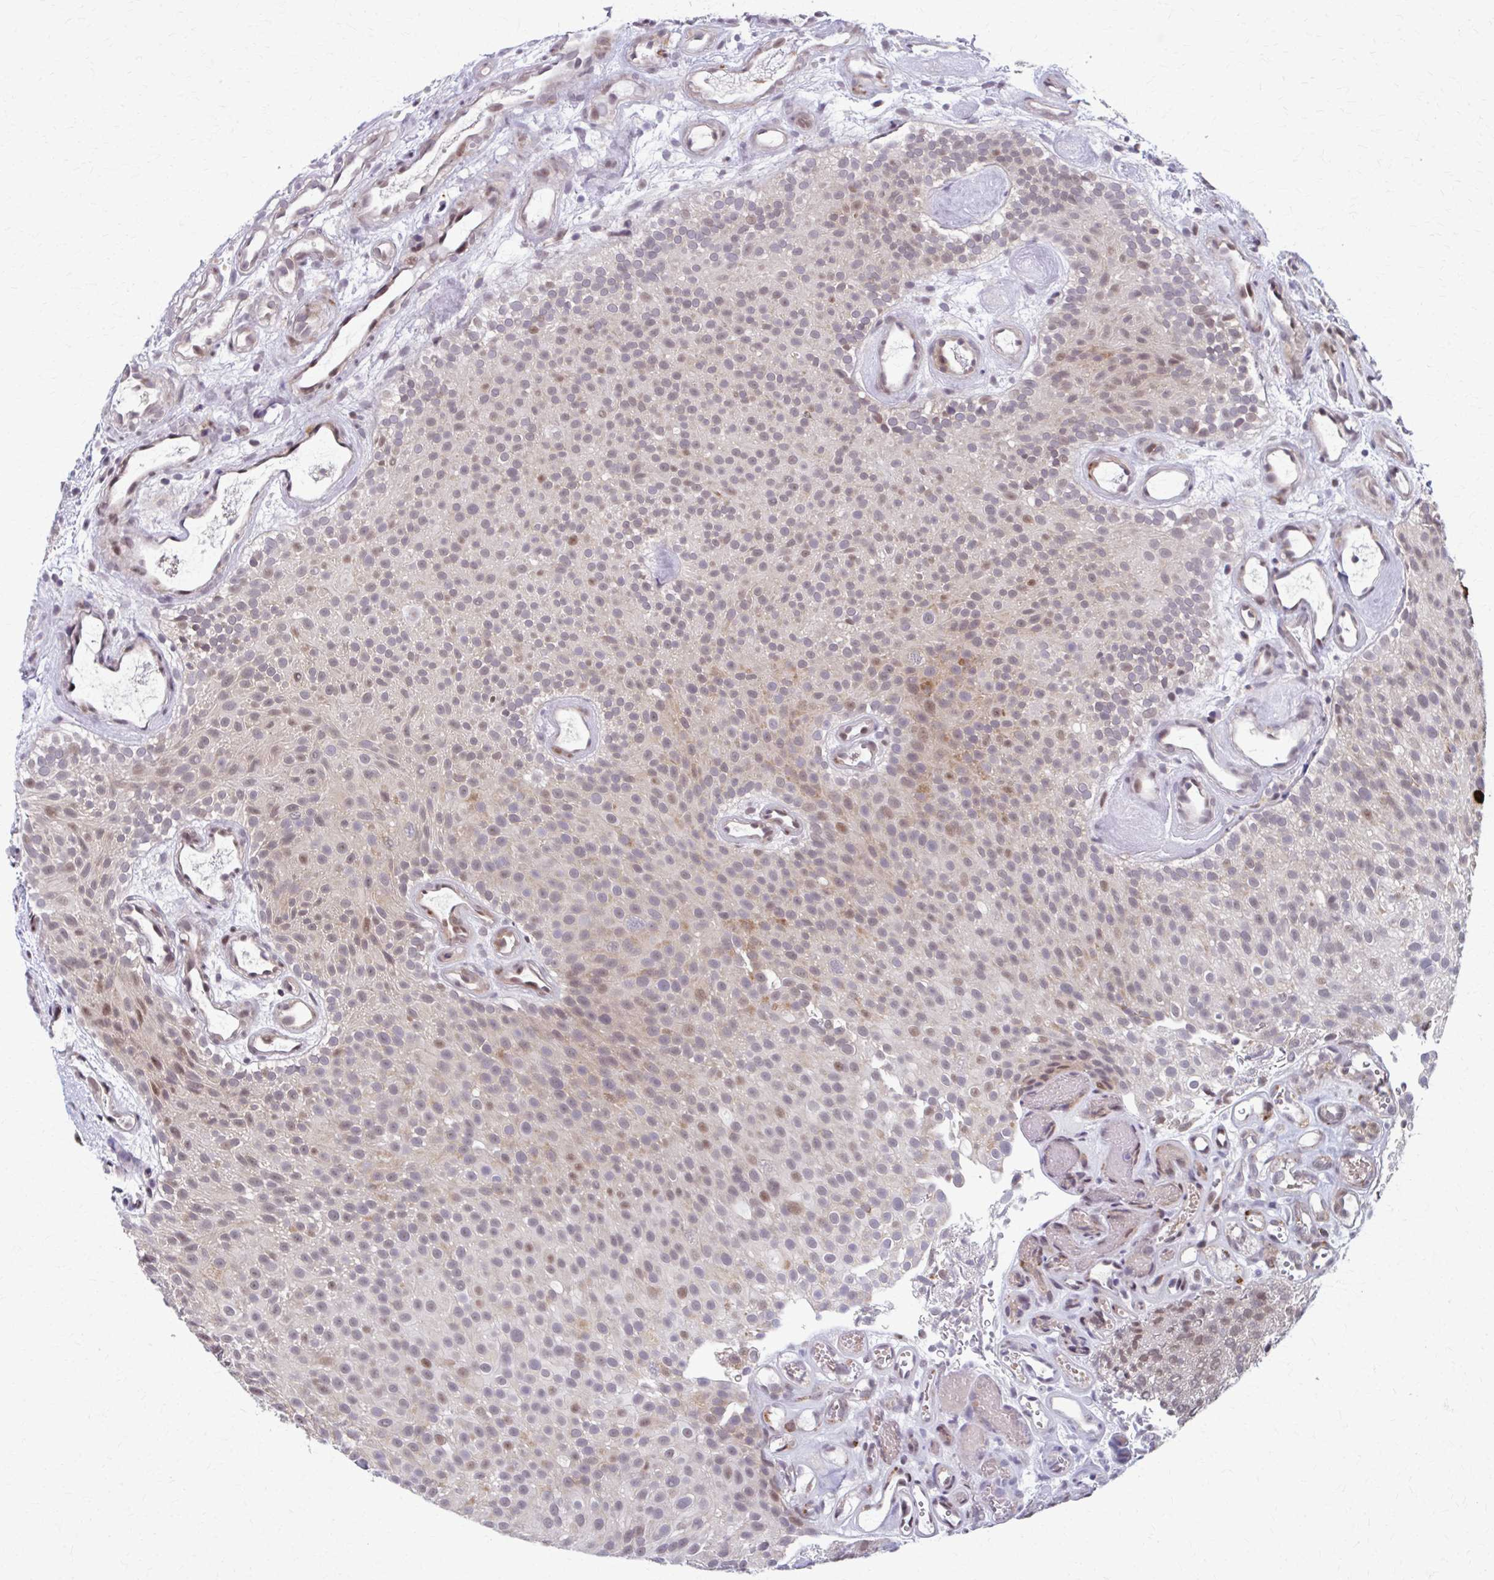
{"staining": {"intensity": "weak", "quantity": "25%-75%", "location": "cytoplasmic/membranous,nuclear"}, "tissue": "urothelial cancer", "cell_type": "Tumor cells", "image_type": "cancer", "snomed": [{"axis": "morphology", "description": "Urothelial carcinoma, Low grade"}, {"axis": "topography", "description": "Urinary bladder"}], "caption": "Protein staining of low-grade urothelial carcinoma tissue displays weak cytoplasmic/membranous and nuclear expression in about 25%-75% of tumor cells. (Stains: DAB in brown, nuclei in blue, Microscopy: brightfield microscopy at high magnification).", "gene": "SETBP1", "patient": {"sex": "male", "age": 78}}